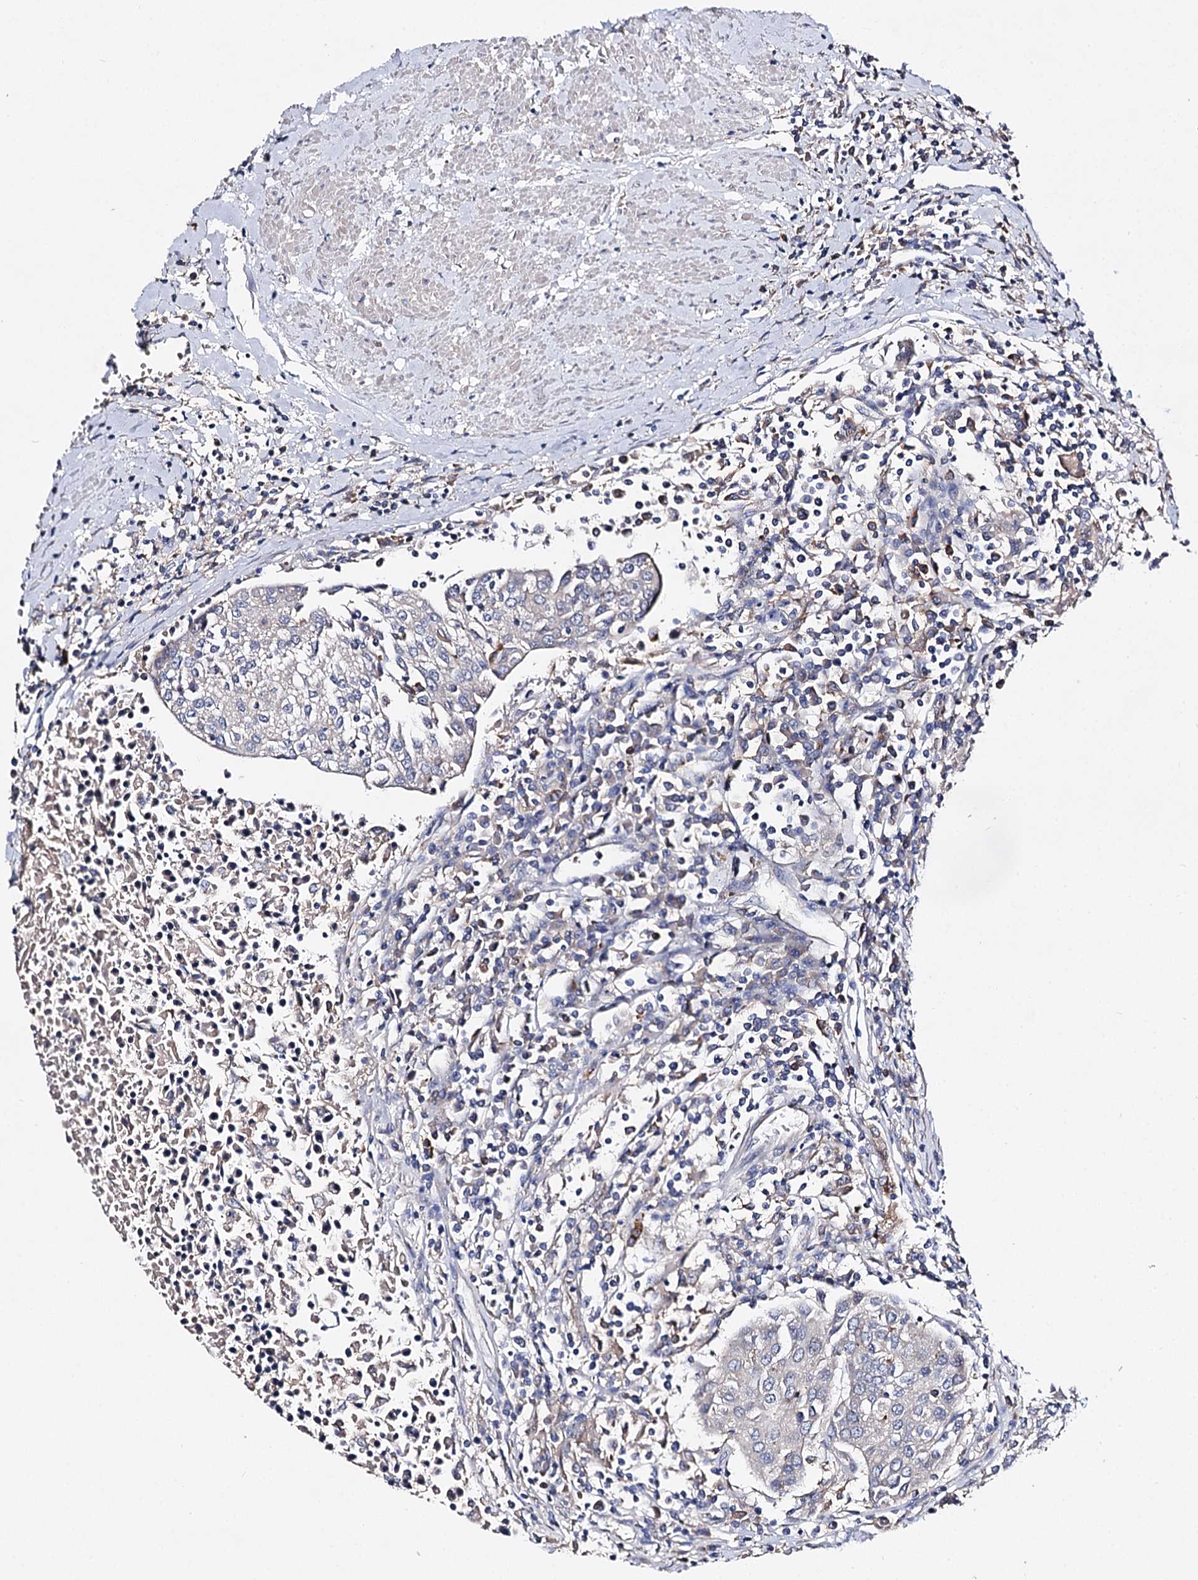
{"staining": {"intensity": "negative", "quantity": "none", "location": "none"}, "tissue": "urothelial cancer", "cell_type": "Tumor cells", "image_type": "cancer", "snomed": [{"axis": "morphology", "description": "Urothelial carcinoma, High grade"}, {"axis": "topography", "description": "Urinary bladder"}], "caption": "IHC micrograph of human urothelial cancer stained for a protein (brown), which demonstrates no staining in tumor cells.", "gene": "HVCN1", "patient": {"sex": "female", "age": 85}}